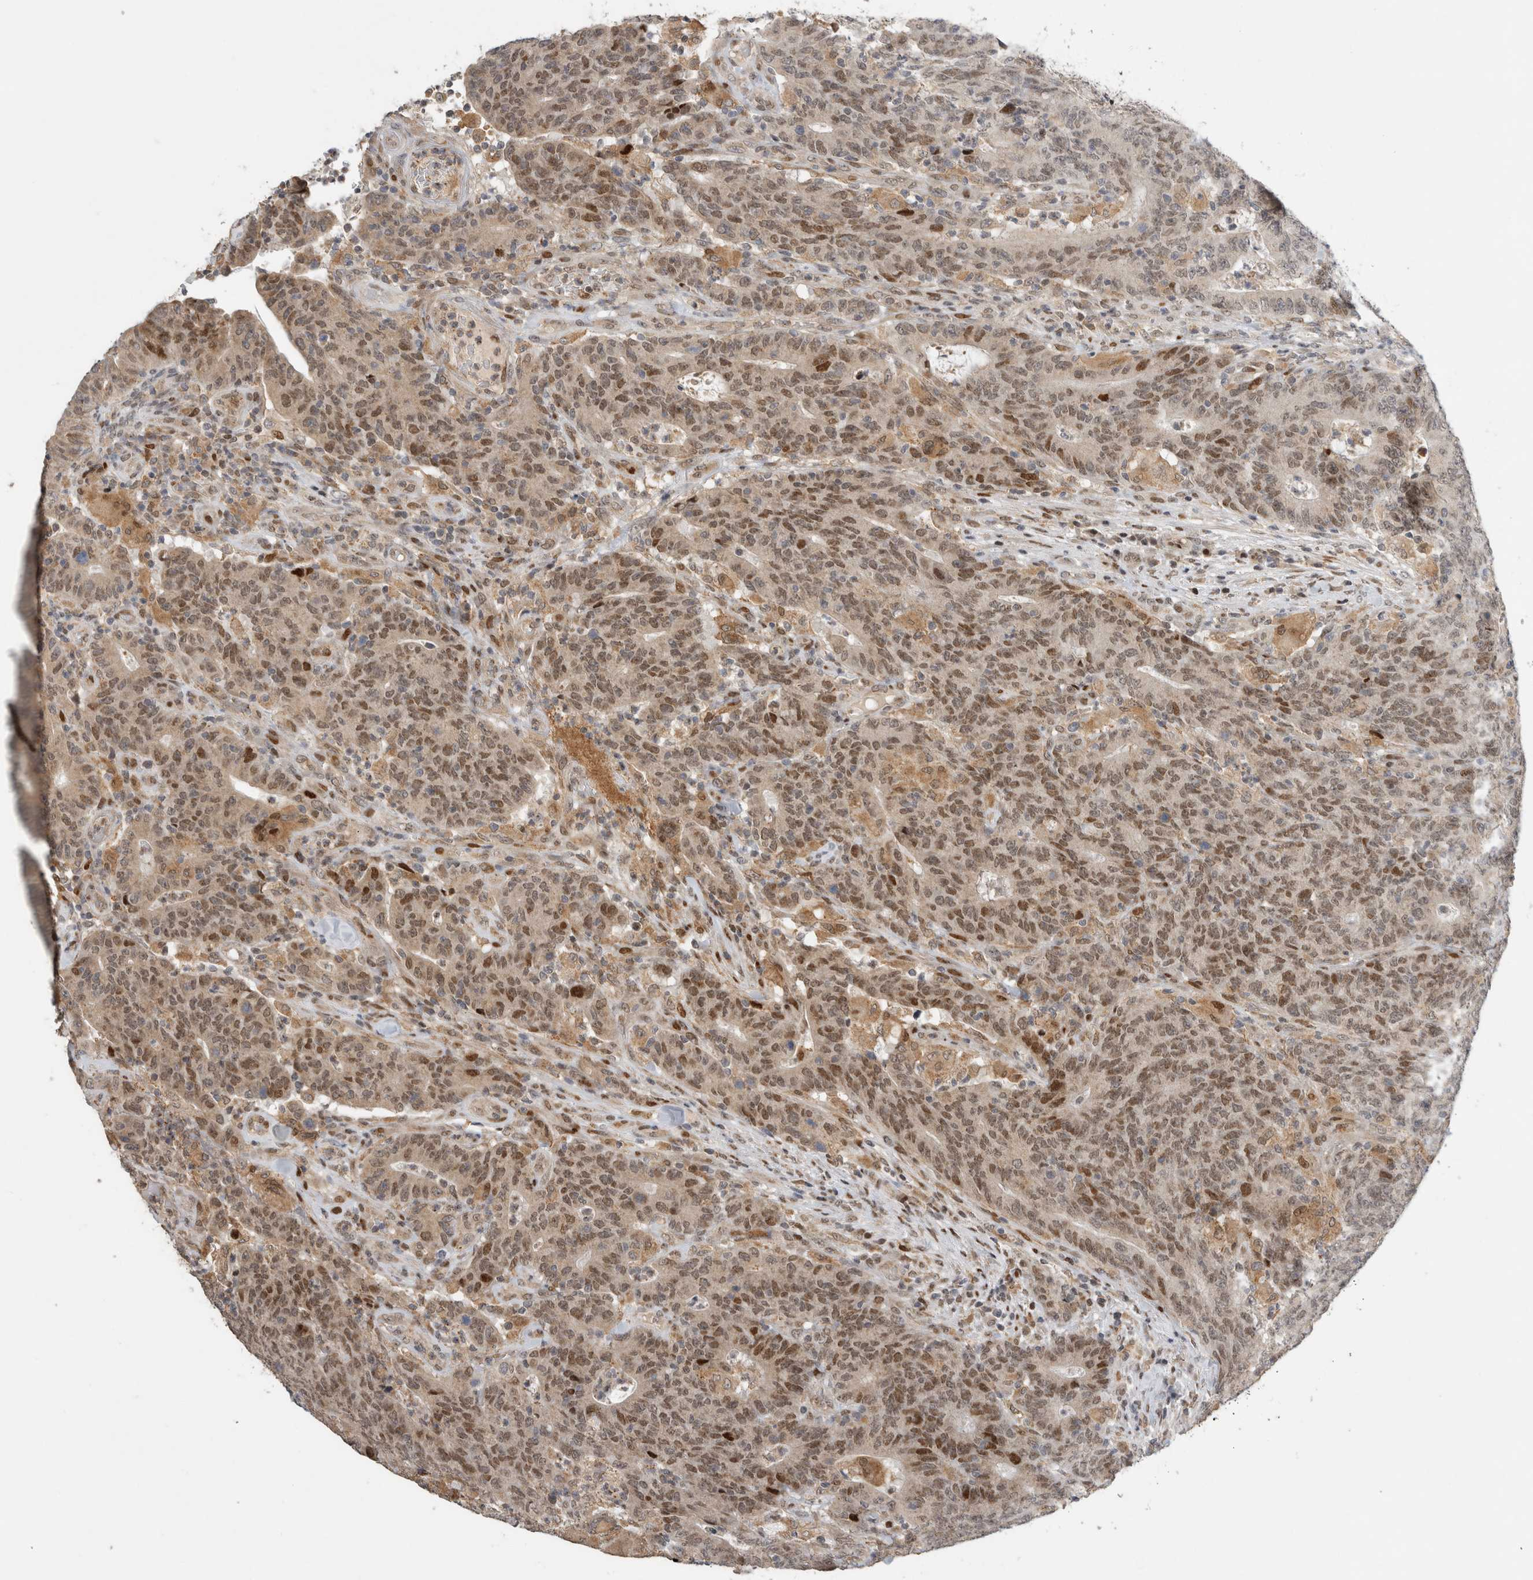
{"staining": {"intensity": "weak", "quantity": ">75%", "location": "nuclear"}, "tissue": "colorectal cancer", "cell_type": "Tumor cells", "image_type": "cancer", "snomed": [{"axis": "morphology", "description": "Normal tissue, NOS"}, {"axis": "morphology", "description": "Adenocarcinoma, NOS"}, {"axis": "topography", "description": "Colon"}], "caption": "Colorectal cancer stained for a protein (brown) demonstrates weak nuclear positive staining in approximately >75% of tumor cells.", "gene": "C8orf58", "patient": {"sex": "female", "age": 75}}